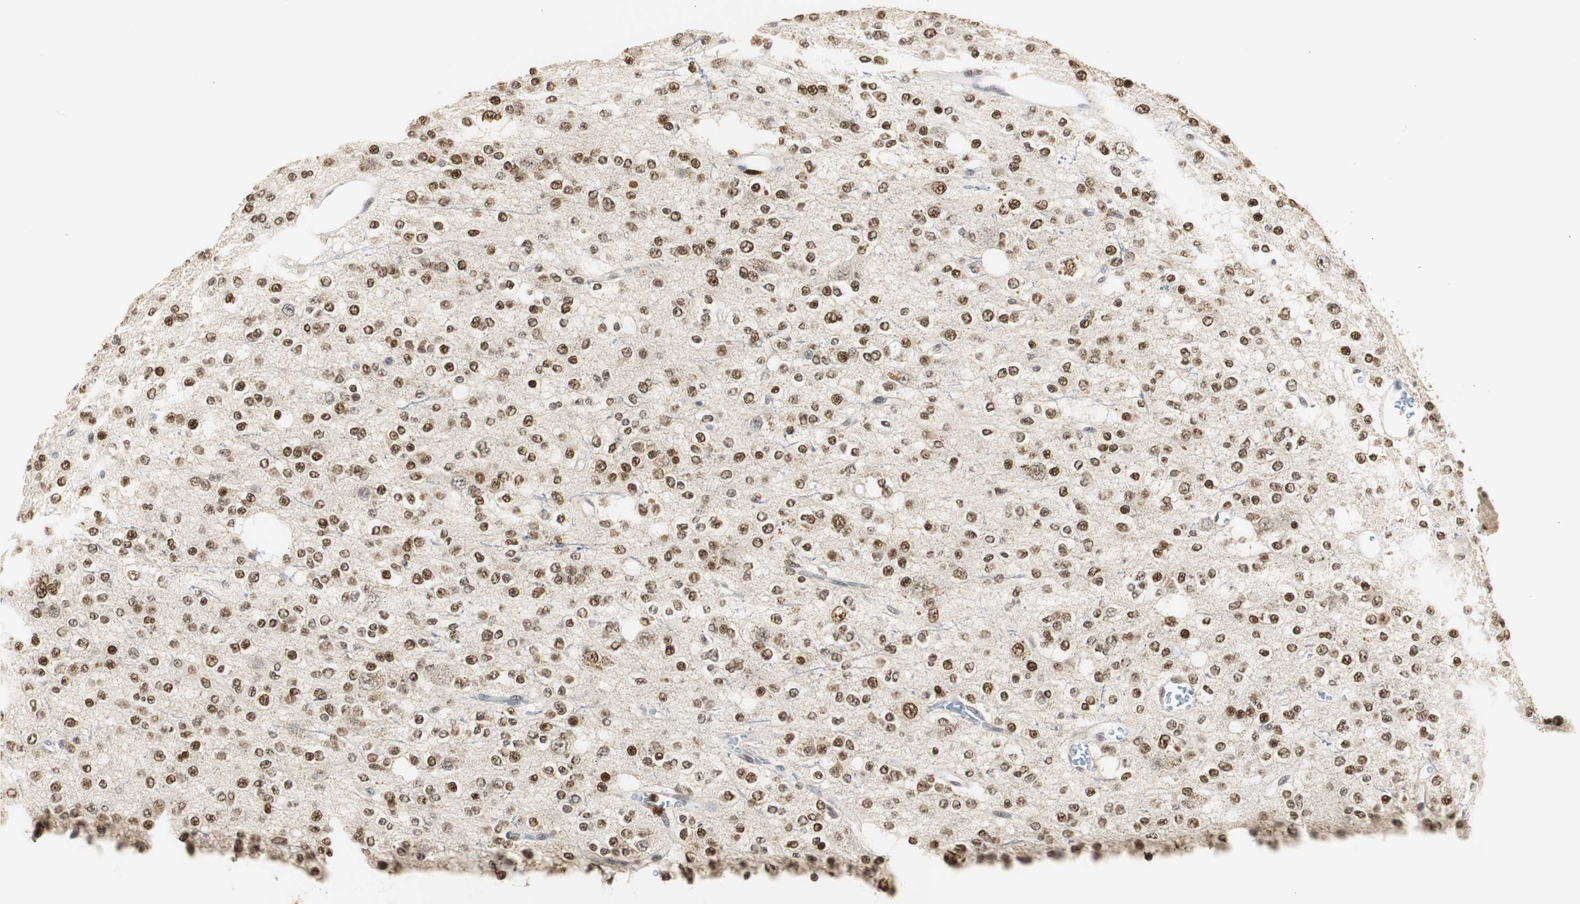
{"staining": {"intensity": "moderate", "quantity": ">75%", "location": "nuclear"}, "tissue": "glioma", "cell_type": "Tumor cells", "image_type": "cancer", "snomed": [{"axis": "morphology", "description": "Glioma, malignant, Low grade"}, {"axis": "topography", "description": "Brain"}], "caption": "A brown stain highlights moderate nuclear expression of a protein in human malignant low-grade glioma tumor cells. The protein is stained brown, and the nuclei are stained in blue (DAB IHC with brightfield microscopy, high magnification).", "gene": "ZFC3H1", "patient": {"sex": "male", "age": 38}}